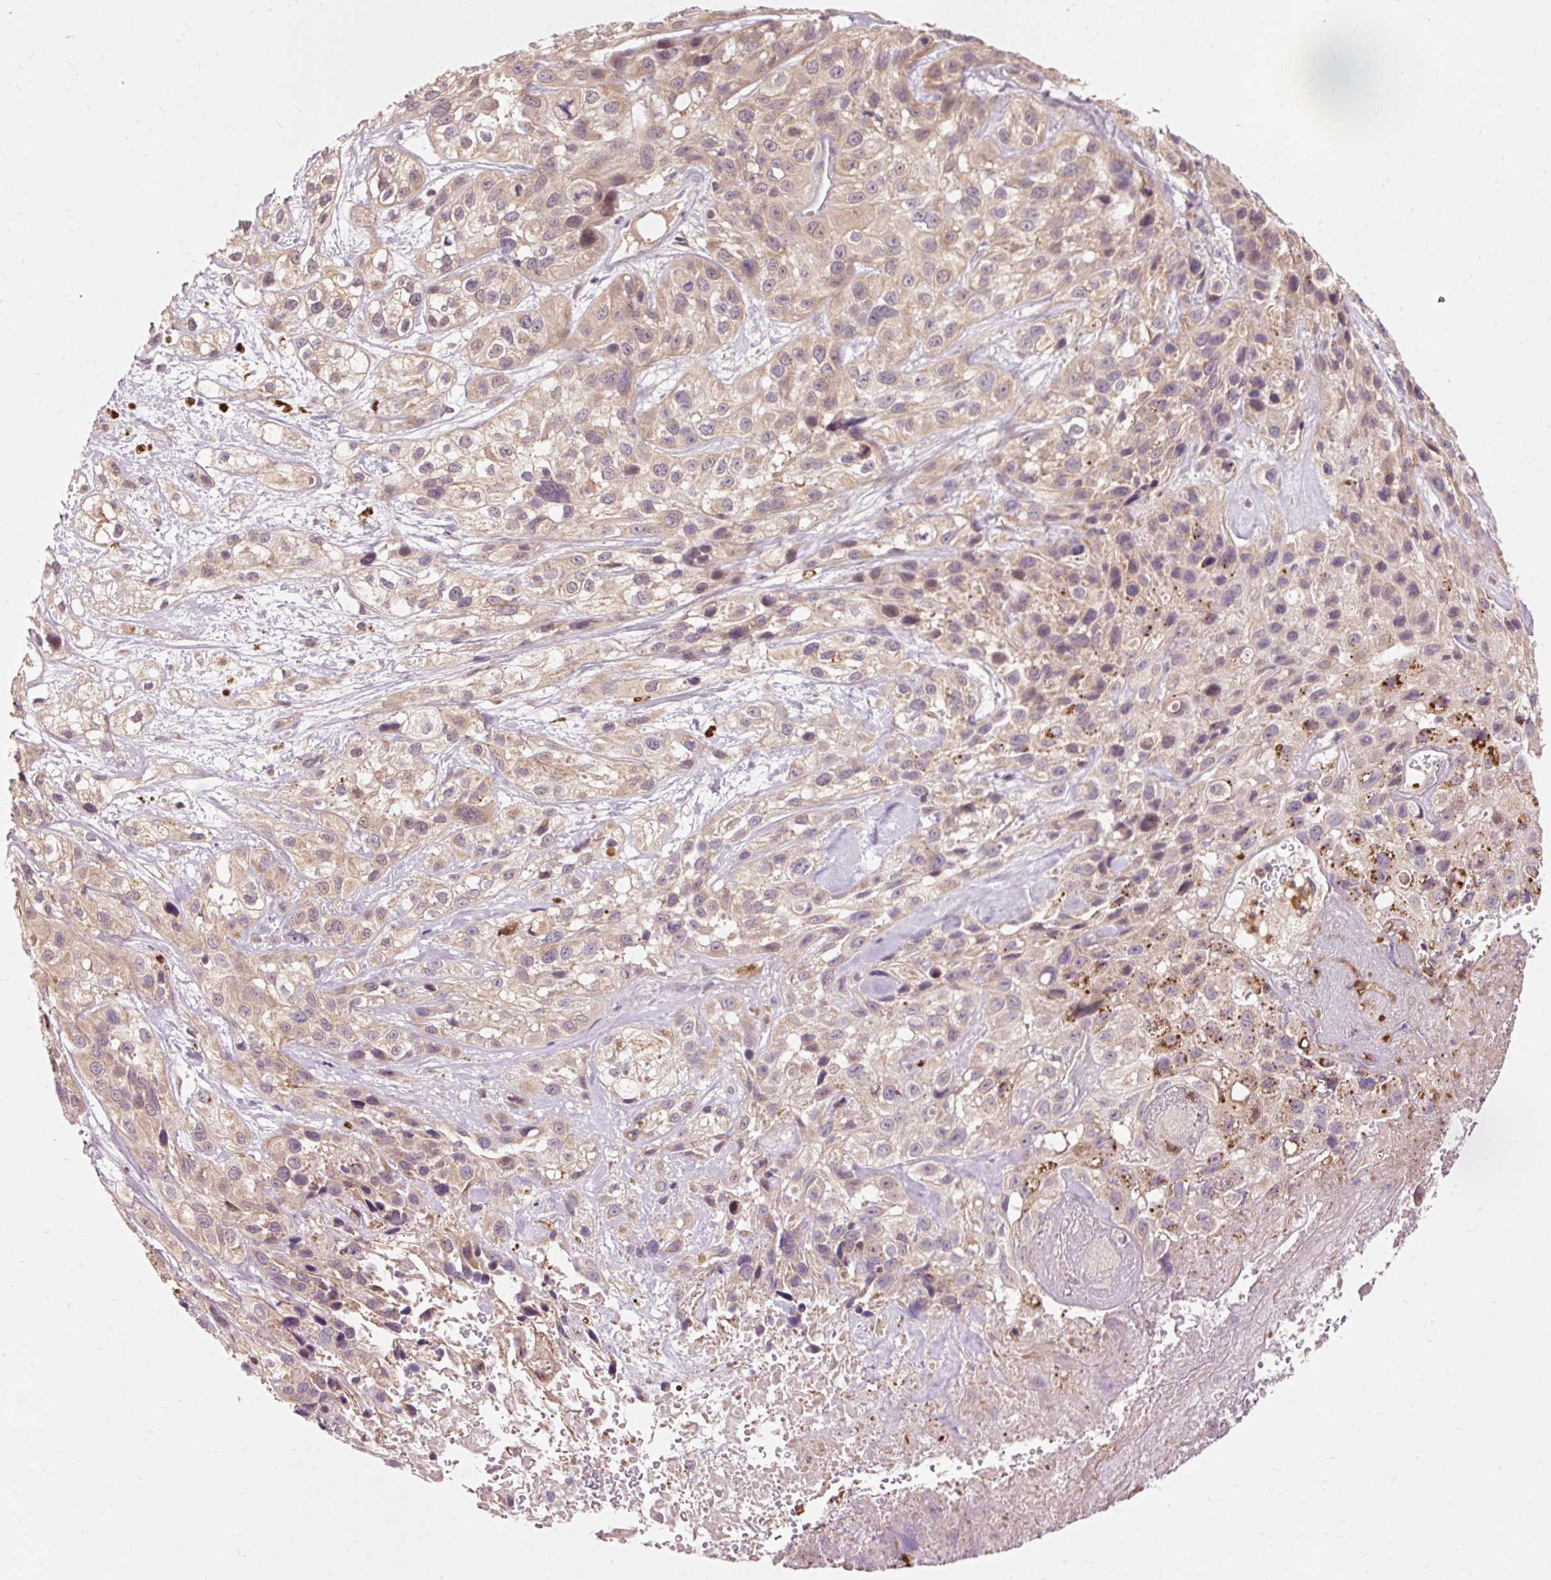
{"staining": {"intensity": "weak", "quantity": ">75%", "location": "cytoplasmic/membranous"}, "tissue": "skin cancer", "cell_type": "Tumor cells", "image_type": "cancer", "snomed": [{"axis": "morphology", "description": "Squamous cell carcinoma, NOS"}, {"axis": "topography", "description": "Skin"}], "caption": "Squamous cell carcinoma (skin) stained with a protein marker shows weak staining in tumor cells.", "gene": "PRDX5", "patient": {"sex": "male", "age": 82}}